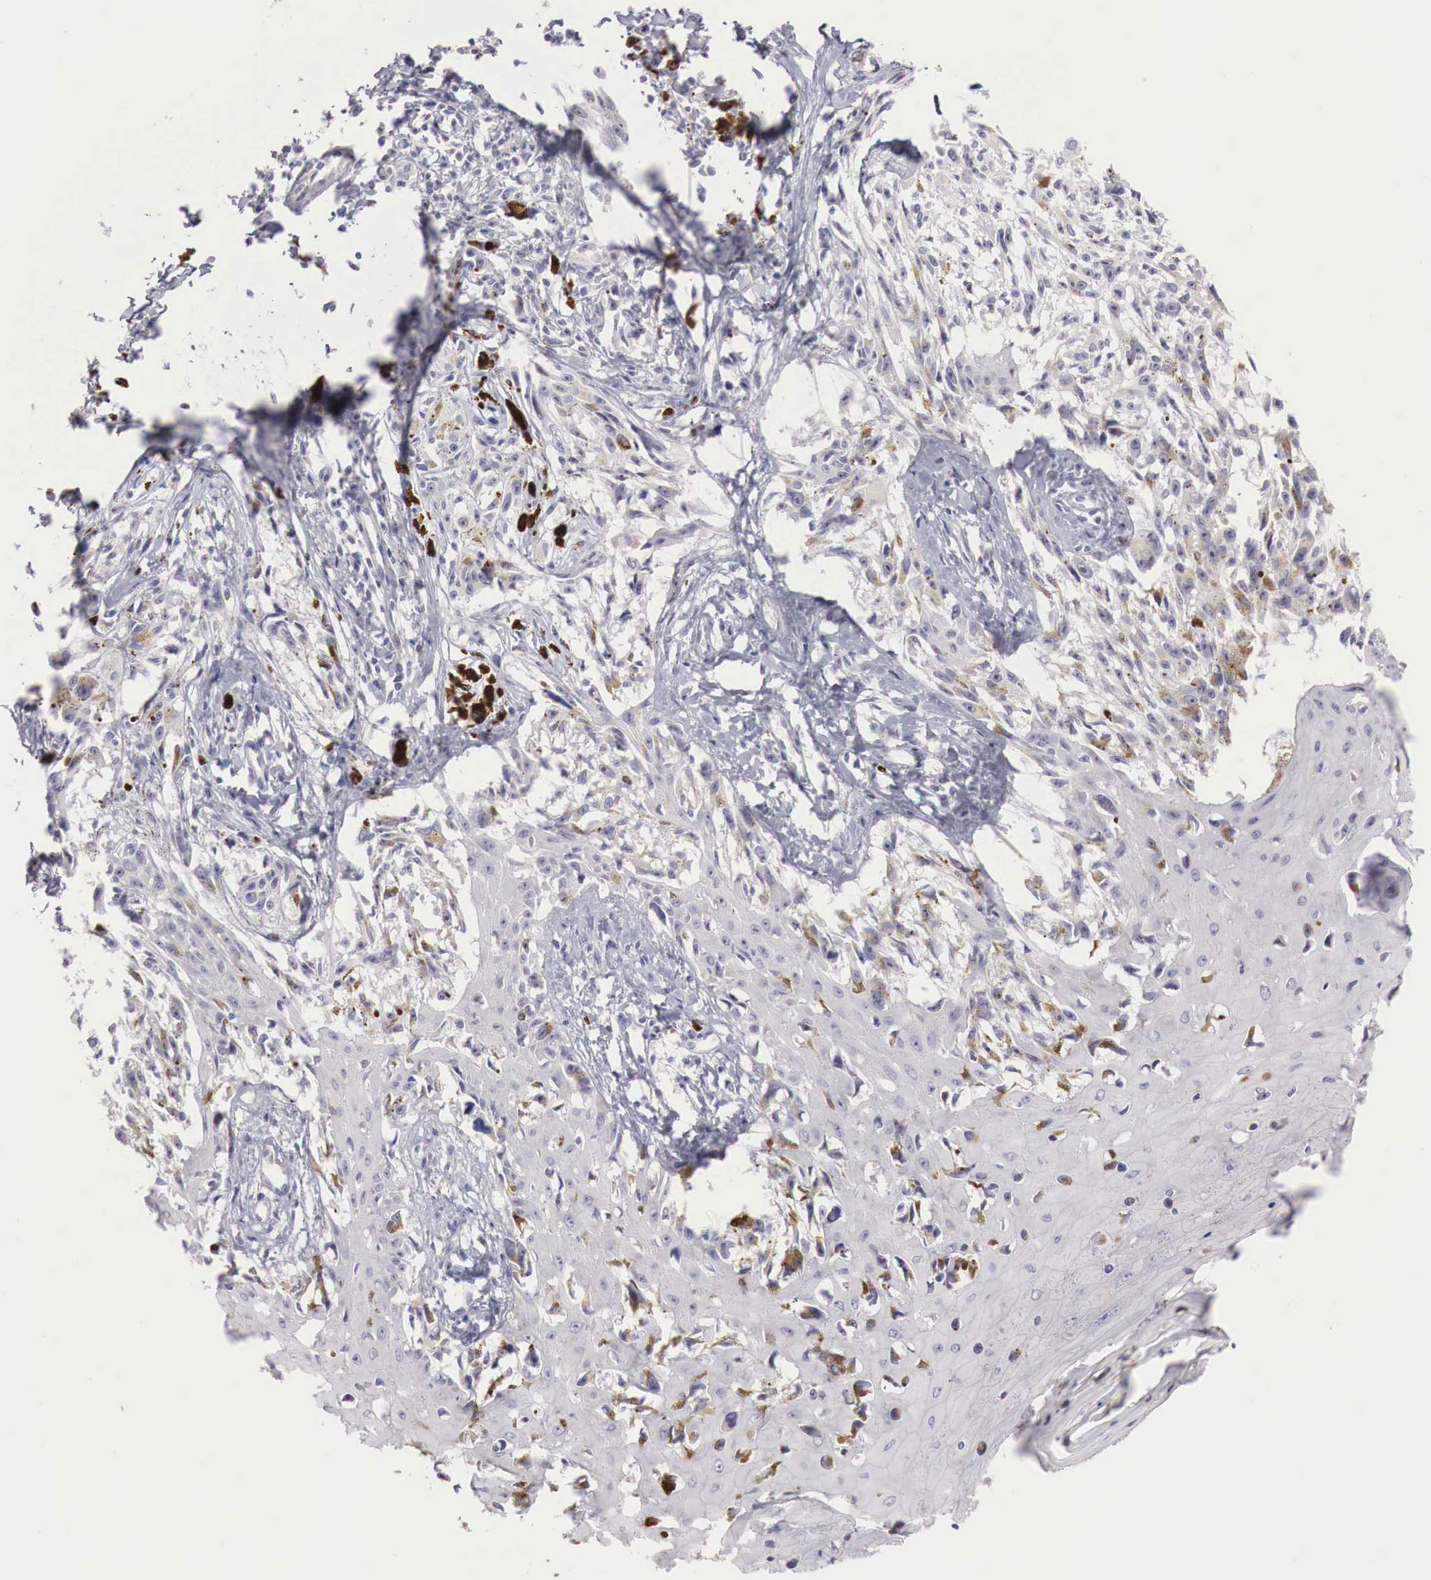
{"staining": {"intensity": "negative", "quantity": "none", "location": "none"}, "tissue": "melanoma", "cell_type": "Tumor cells", "image_type": "cancer", "snomed": [{"axis": "morphology", "description": "Malignant melanoma, NOS"}, {"axis": "topography", "description": "Skin"}], "caption": "An immunohistochemistry image of melanoma is shown. There is no staining in tumor cells of melanoma. Brightfield microscopy of IHC stained with DAB (brown) and hematoxylin (blue), captured at high magnification.", "gene": "GATA1", "patient": {"sex": "female", "age": 82}}